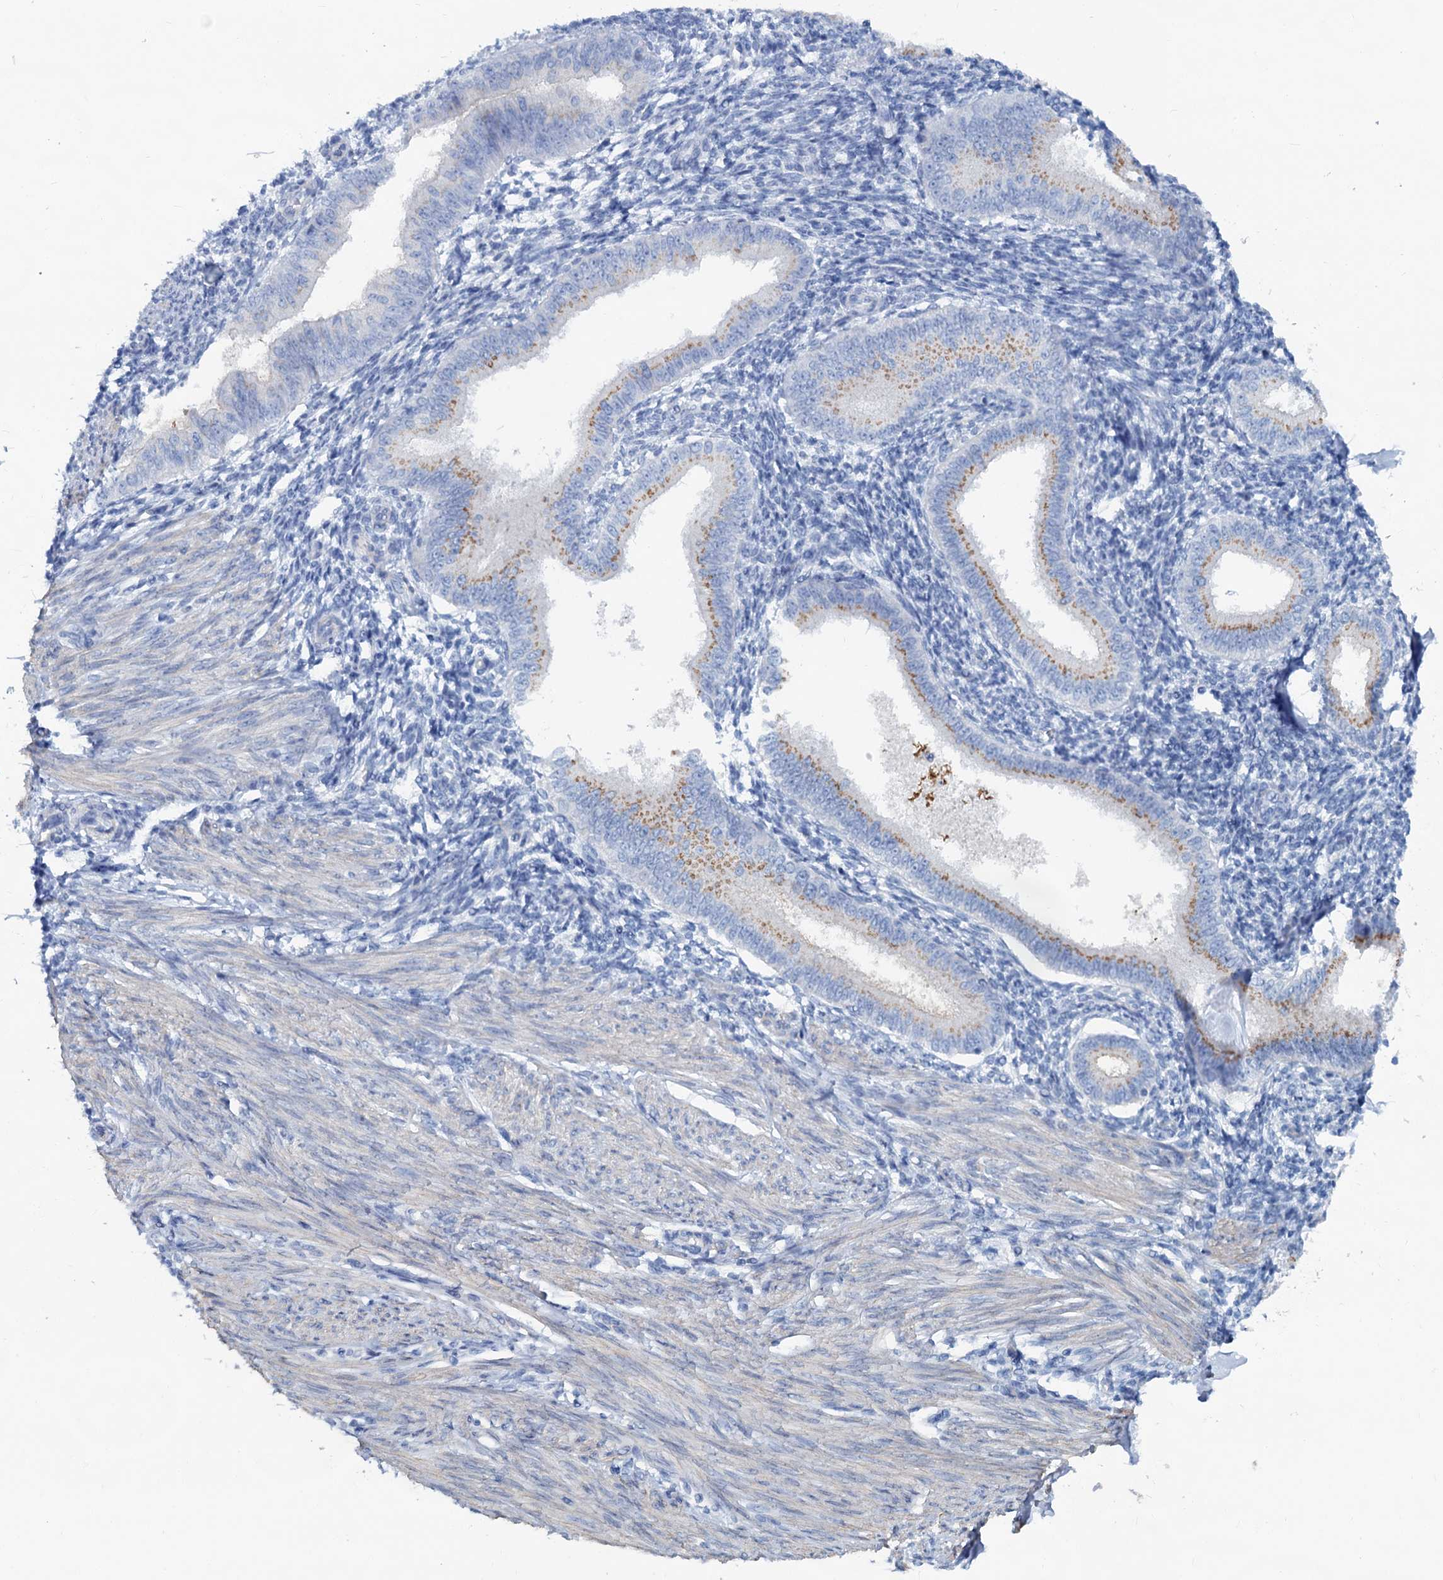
{"staining": {"intensity": "negative", "quantity": "none", "location": "none"}, "tissue": "endometrium", "cell_type": "Cells in endometrial stroma", "image_type": "normal", "snomed": [{"axis": "morphology", "description": "Normal tissue, NOS"}, {"axis": "topography", "description": "Uterus"}, {"axis": "topography", "description": "Endometrium"}], "caption": "A photomicrograph of human endometrium is negative for staining in cells in endometrial stroma.", "gene": "SLC1A3", "patient": {"sex": "female", "age": 48}}